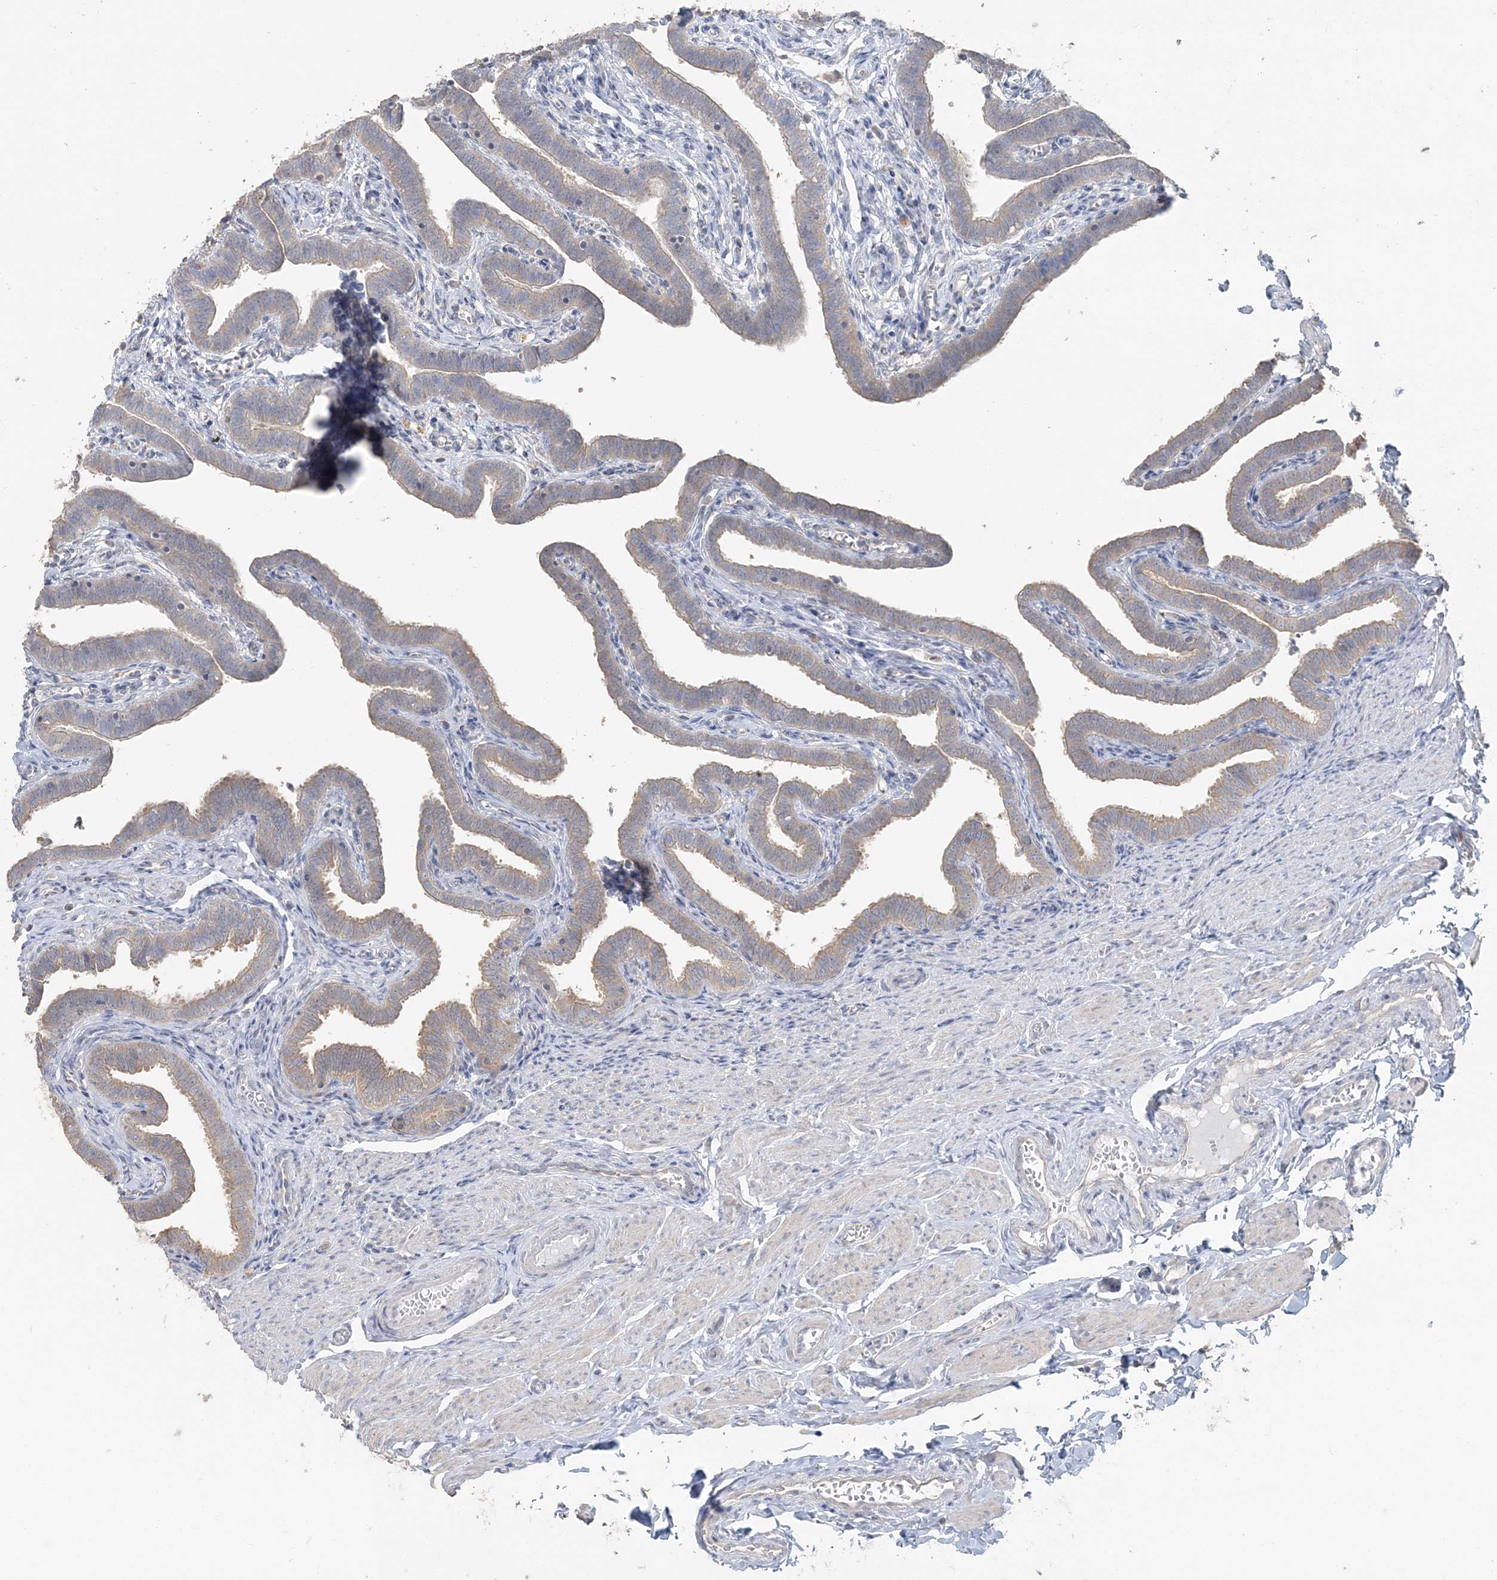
{"staining": {"intensity": "moderate", "quantity": "25%-75%", "location": "cytoplasmic/membranous"}, "tissue": "fallopian tube", "cell_type": "Glandular cells", "image_type": "normal", "snomed": [{"axis": "morphology", "description": "Normal tissue, NOS"}, {"axis": "topography", "description": "Fallopian tube"}], "caption": "IHC histopathology image of normal fallopian tube: fallopian tube stained using immunohistochemistry (IHC) shows medium levels of moderate protein expression localized specifically in the cytoplasmic/membranous of glandular cells, appearing as a cytoplasmic/membranous brown color.", "gene": "TBC1D5", "patient": {"sex": "female", "age": 36}}